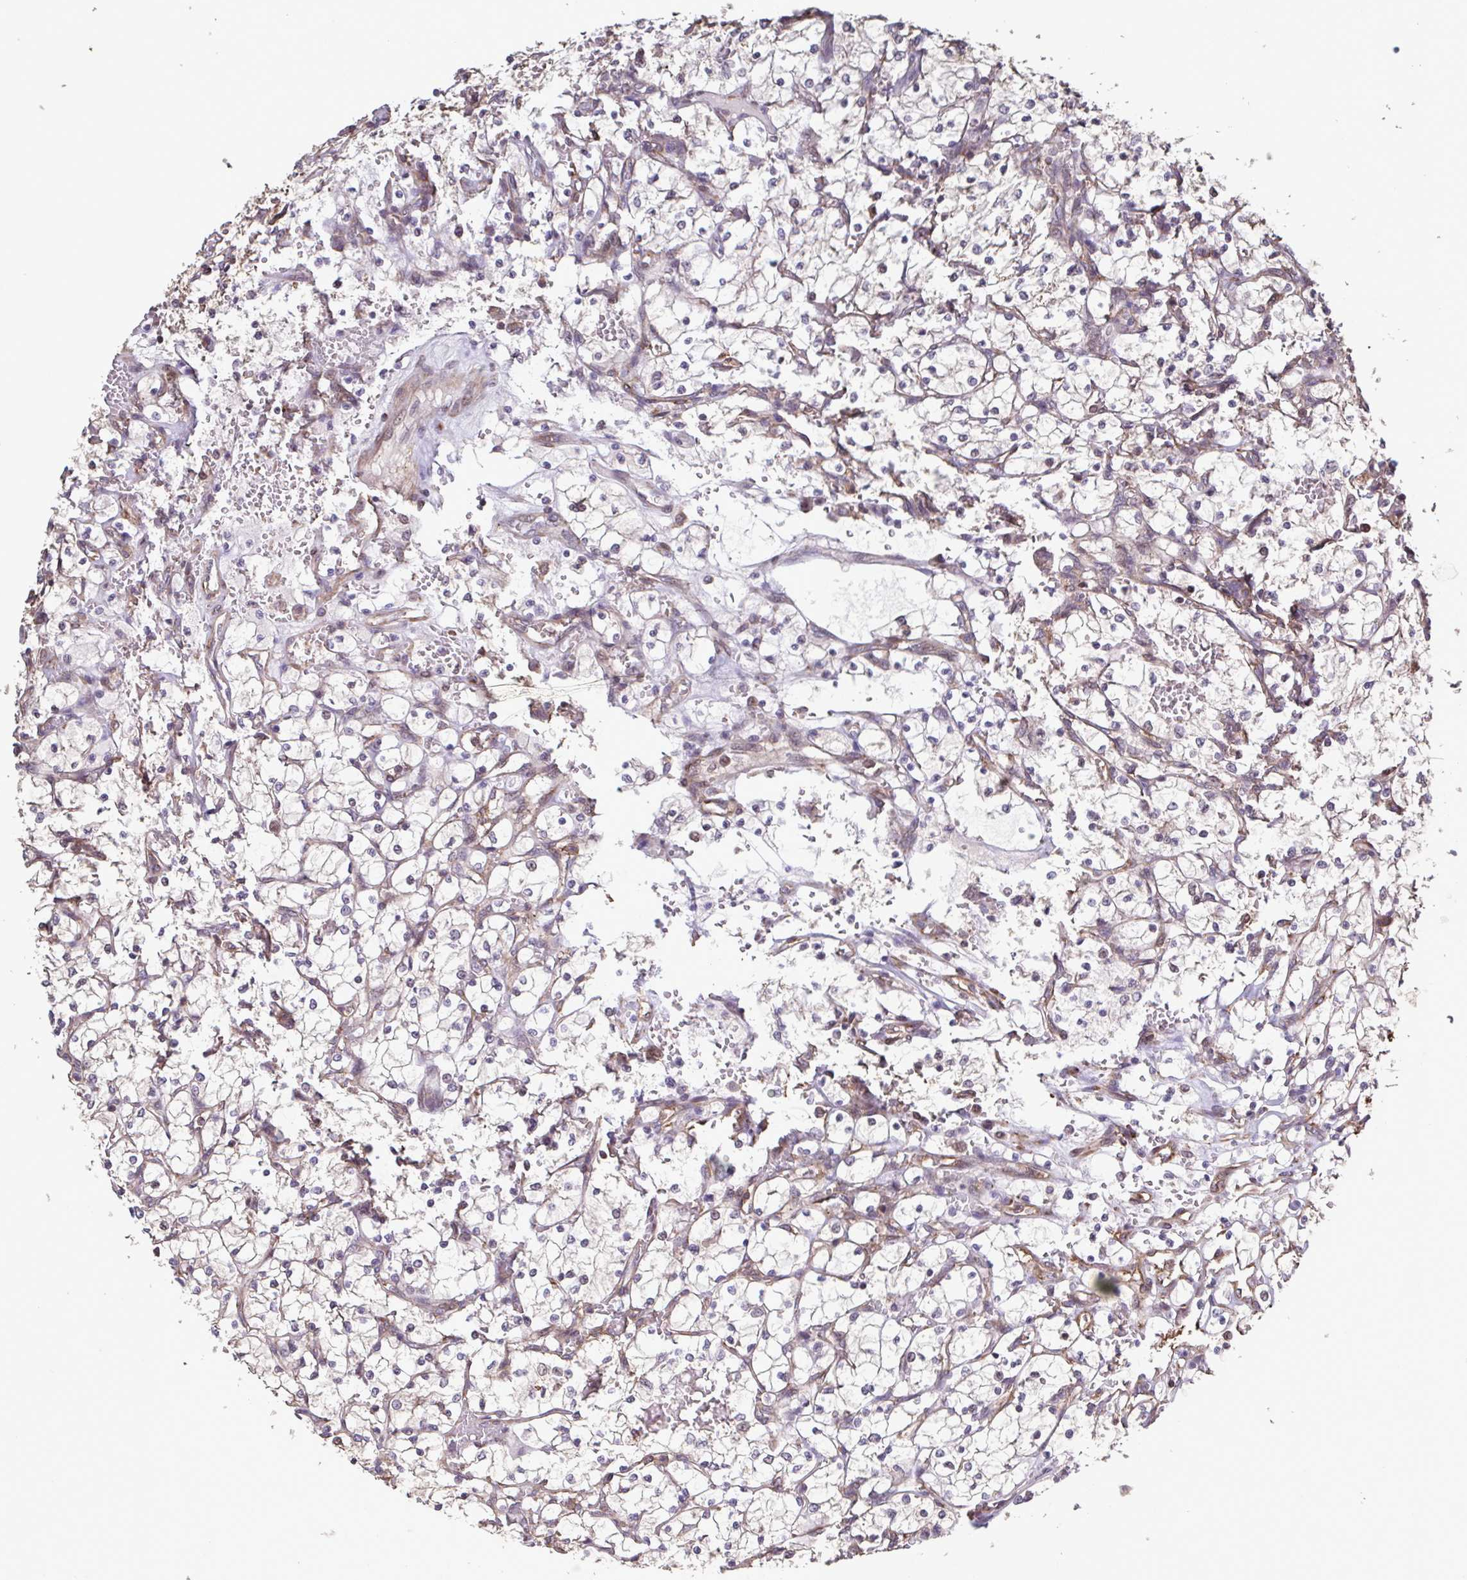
{"staining": {"intensity": "negative", "quantity": "none", "location": "none"}, "tissue": "renal cancer", "cell_type": "Tumor cells", "image_type": "cancer", "snomed": [{"axis": "morphology", "description": "Adenocarcinoma, NOS"}, {"axis": "topography", "description": "Kidney"}], "caption": "IHC image of human renal cancer (adenocarcinoma) stained for a protein (brown), which shows no expression in tumor cells.", "gene": "ZNF200", "patient": {"sex": "female", "age": 69}}